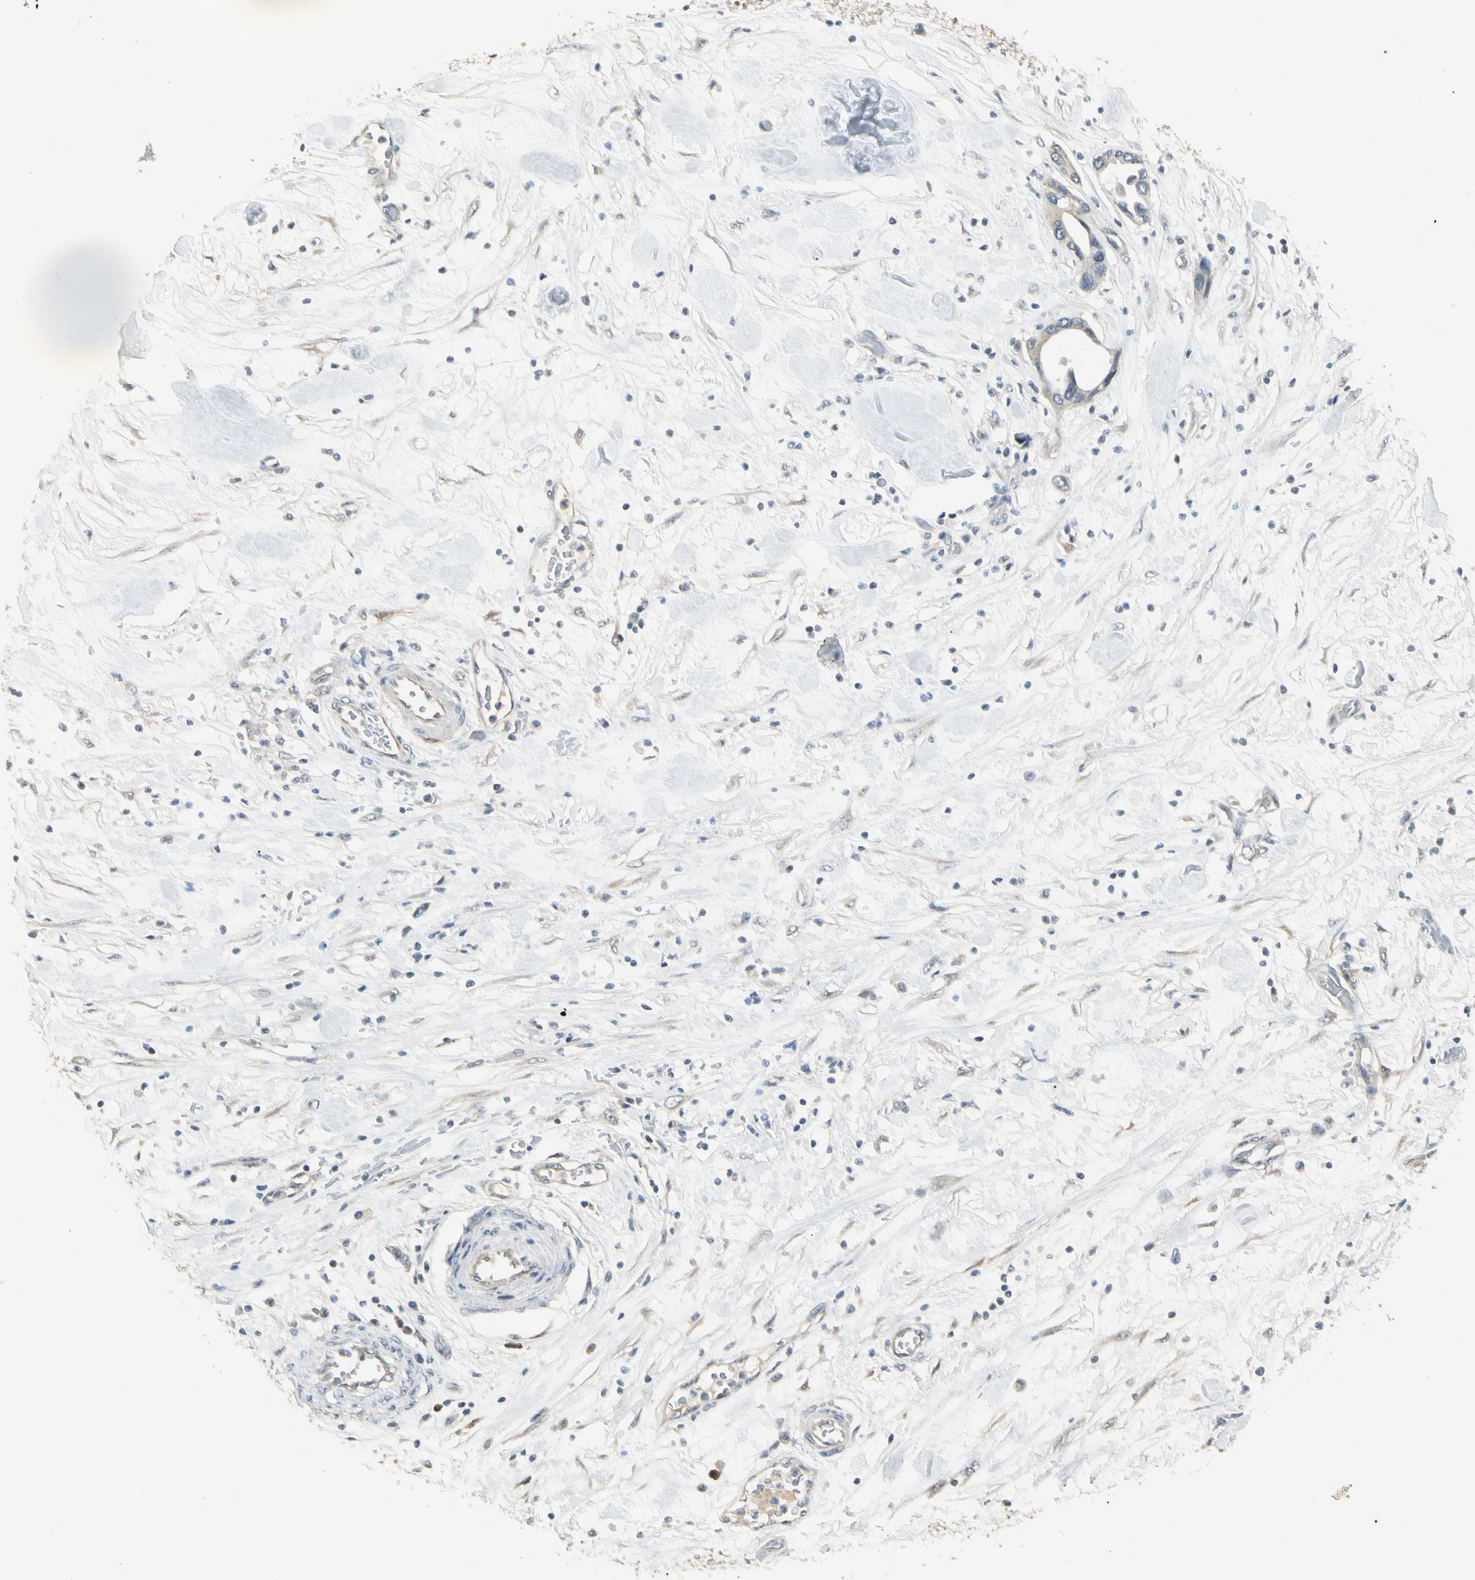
{"staining": {"intensity": "negative", "quantity": "none", "location": "none"}, "tissue": "pancreatic cancer", "cell_type": "Tumor cells", "image_type": "cancer", "snomed": [{"axis": "morphology", "description": "Adenocarcinoma, NOS"}, {"axis": "topography", "description": "Pancreas"}], "caption": "The IHC image has no significant staining in tumor cells of pancreatic cancer (adenocarcinoma) tissue.", "gene": "GNE", "patient": {"sex": "female", "age": 57}}